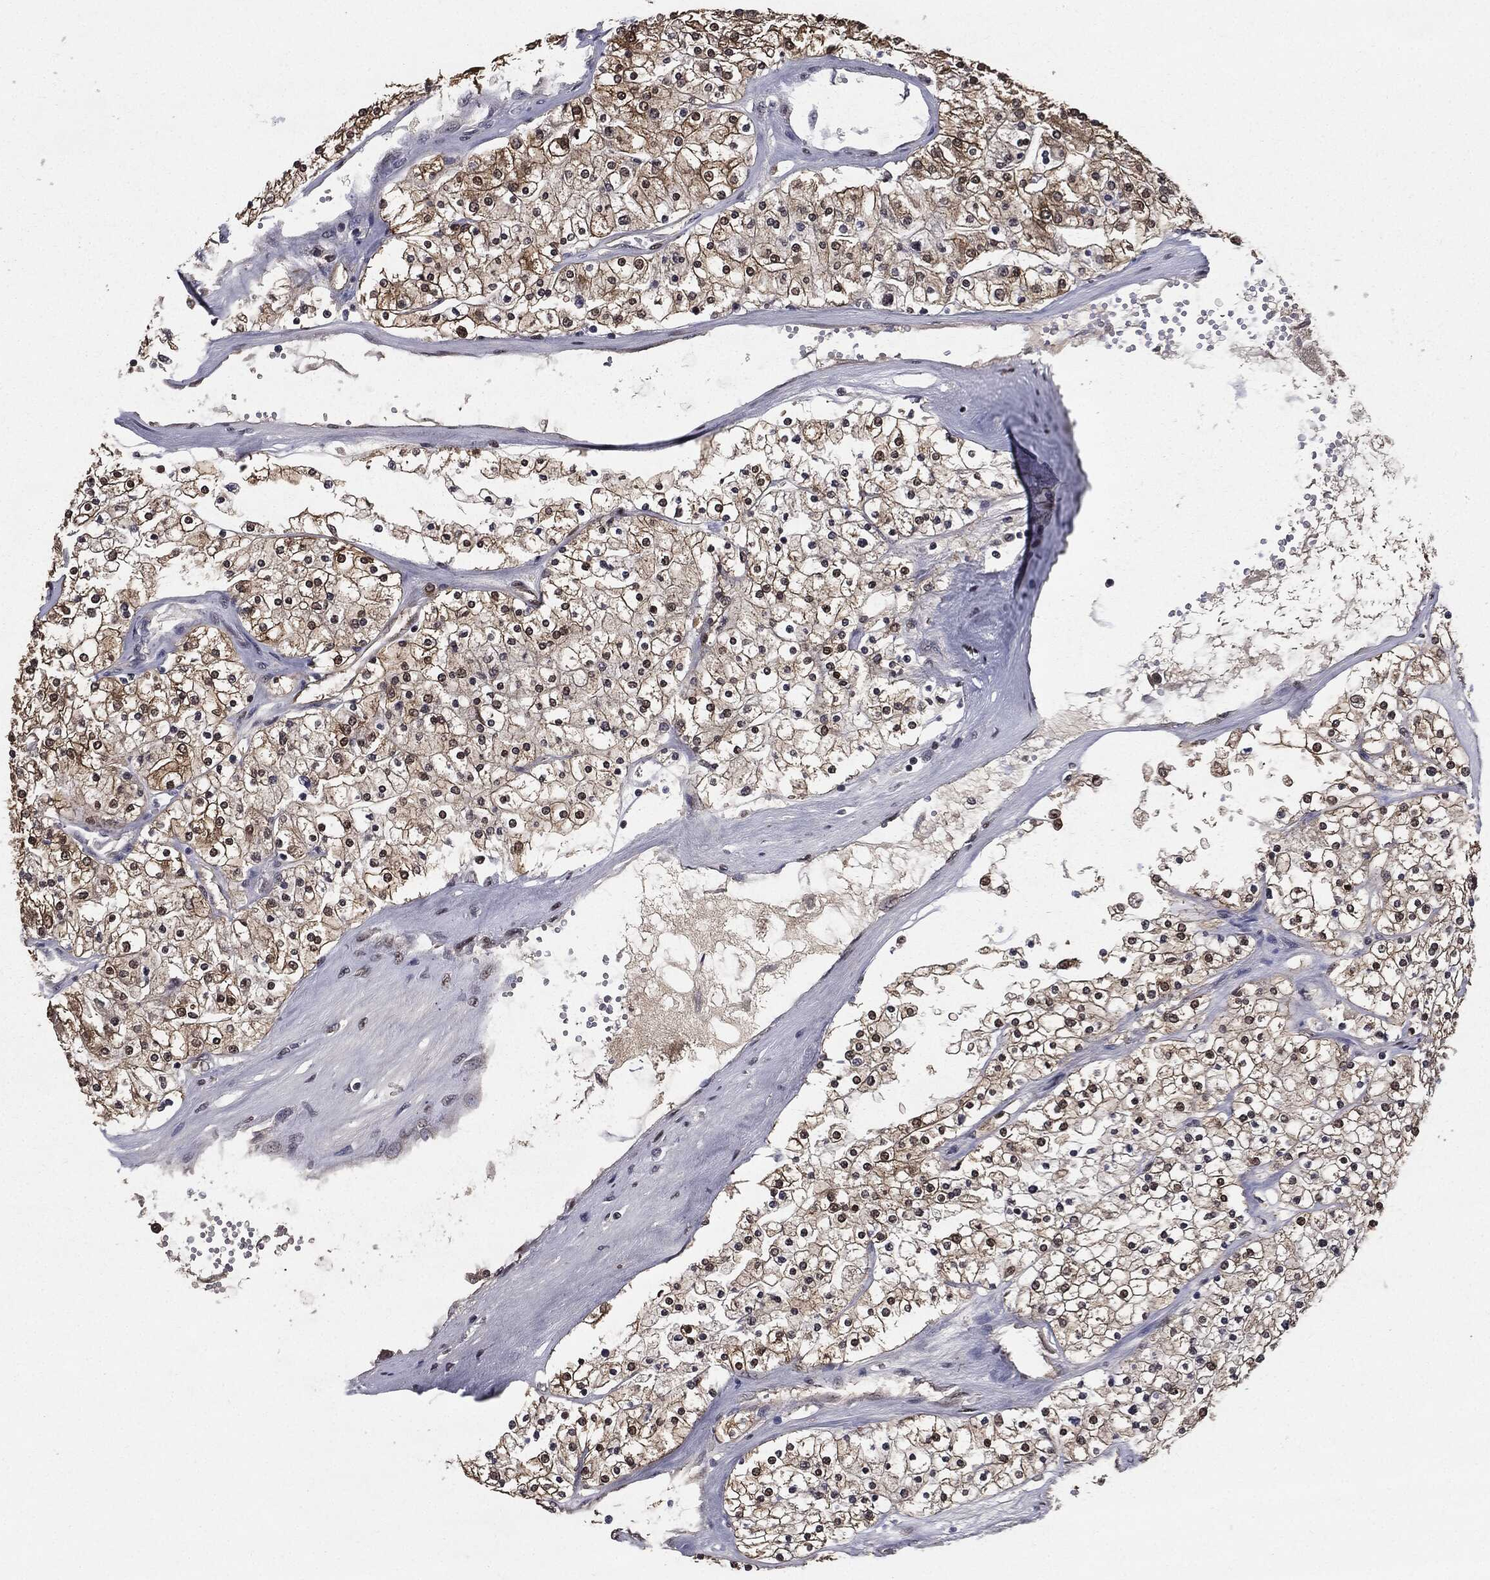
{"staining": {"intensity": "strong", "quantity": "25%-75%", "location": "nuclear"}, "tissue": "renal cancer", "cell_type": "Tumor cells", "image_type": "cancer", "snomed": [{"axis": "morphology", "description": "Adenocarcinoma, NOS"}, {"axis": "topography", "description": "Kidney"}], "caption": "About 25%-75% of tumor cells in human renal cancer (adenocarcinoma) show strong nuclear protein staining as visualized by brown immunohistochemical staining.", "gene": "JUN", "patient": {"sex": "male", "age": 80}}